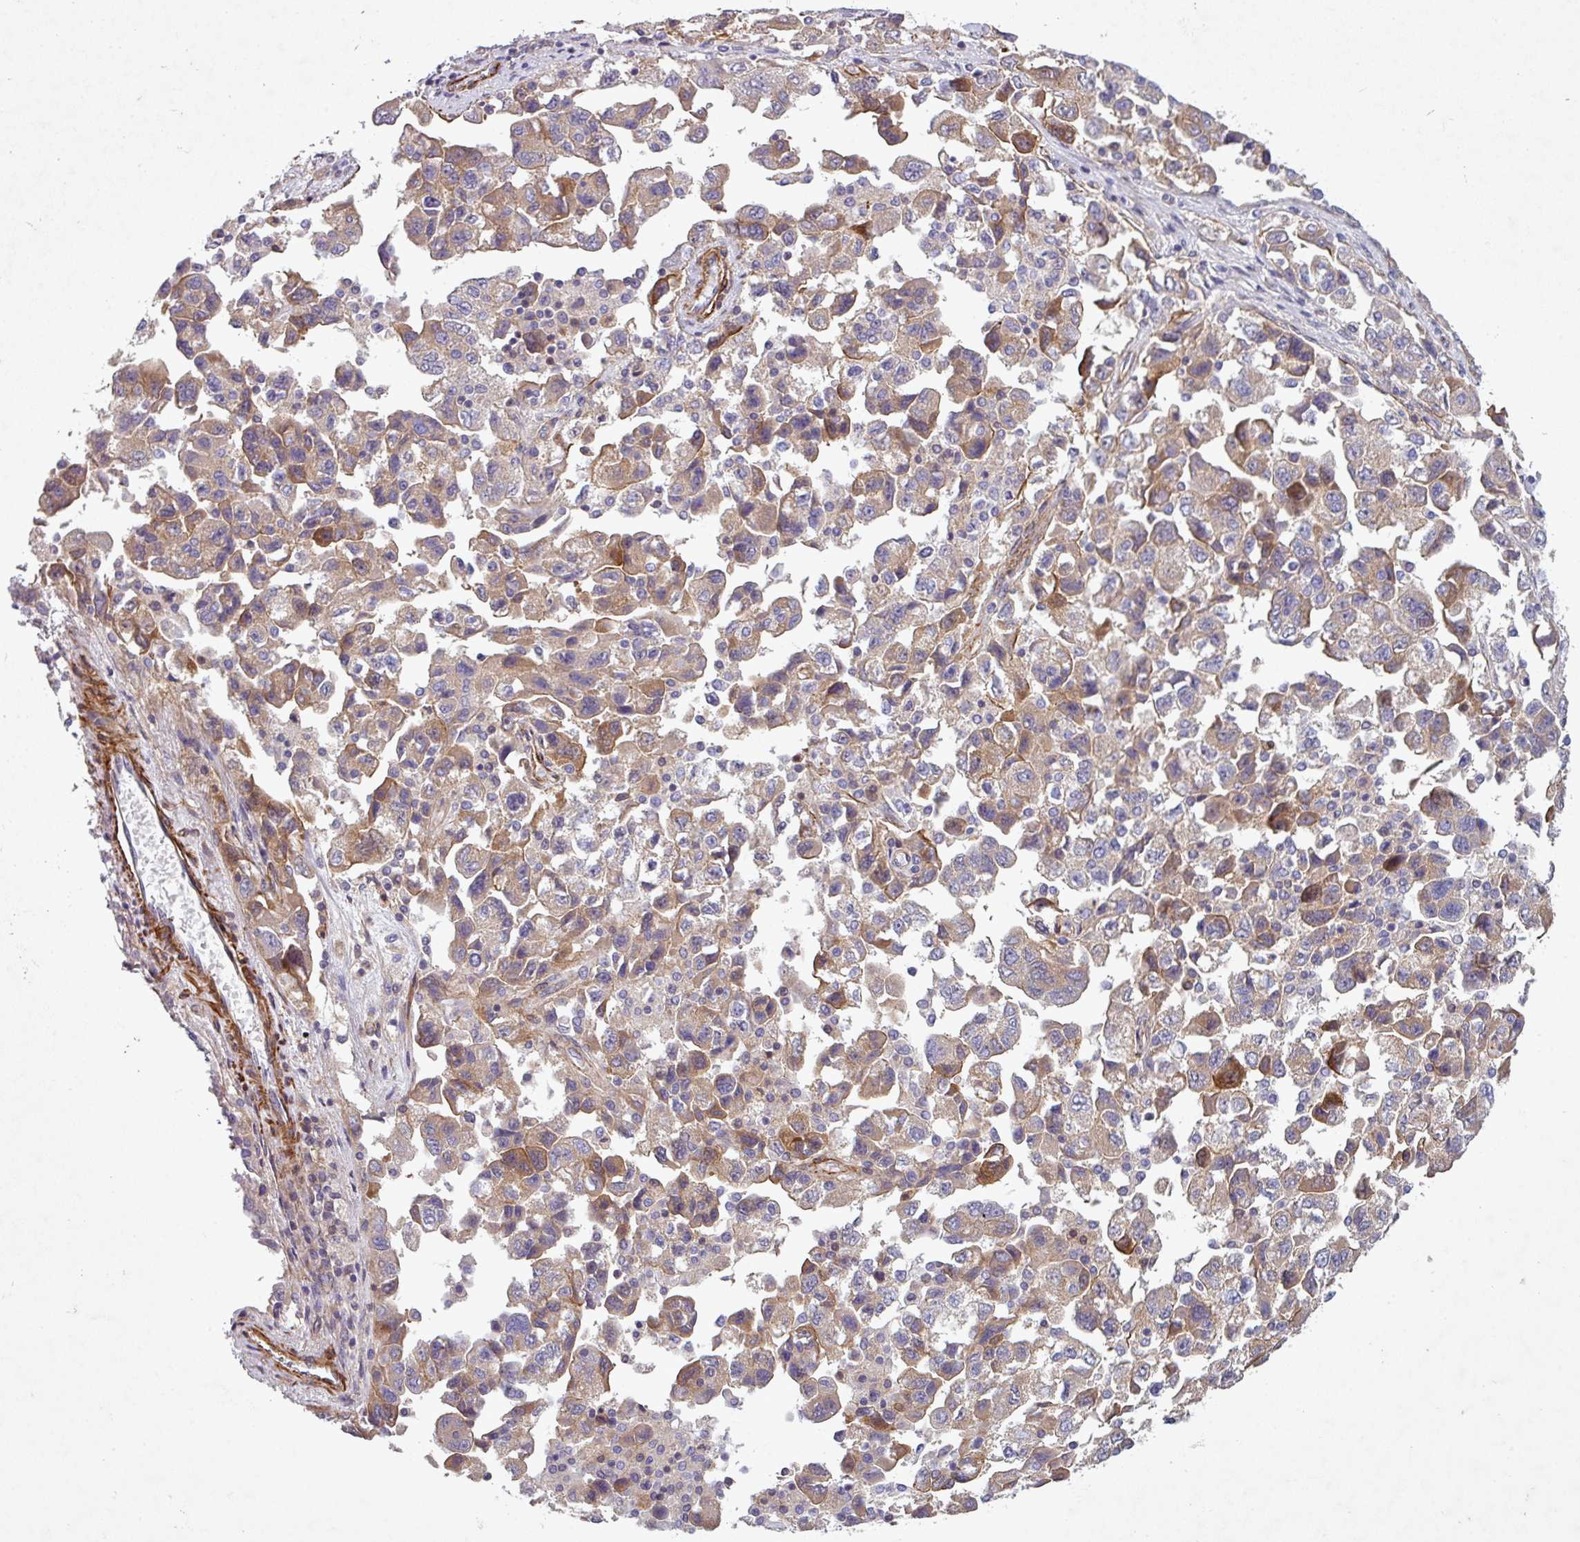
{"staining": {"intensity": "moderate", "quantity": "25%-75%", "location": "cytoplasmic/membranous"}, "tissue": "ovarian cancer", "cell_type": "Tumor cells", "image_type": "cancer", "snomed": [{"axis": "morphology", "description": "Carcinoma, NOS"}, {"axis": "morphology", "description": "Cystadenocarcinoma, serous, NOS"}, {"axis": "topography", "description": "Ovary"}], "caption": "IHC histopathology image of neoplastic tissue: human ovarian cancer stained using immunohistochemistry (IHC) exhibits medium levels of moderate protein expression localized specifically in the cytoplasmic/membranous of tumor cells, appearing as a cytoplasmic/membranous brown color.", "gene": "ATP2C2", "patient": {"sex": "female", "age": 69}}